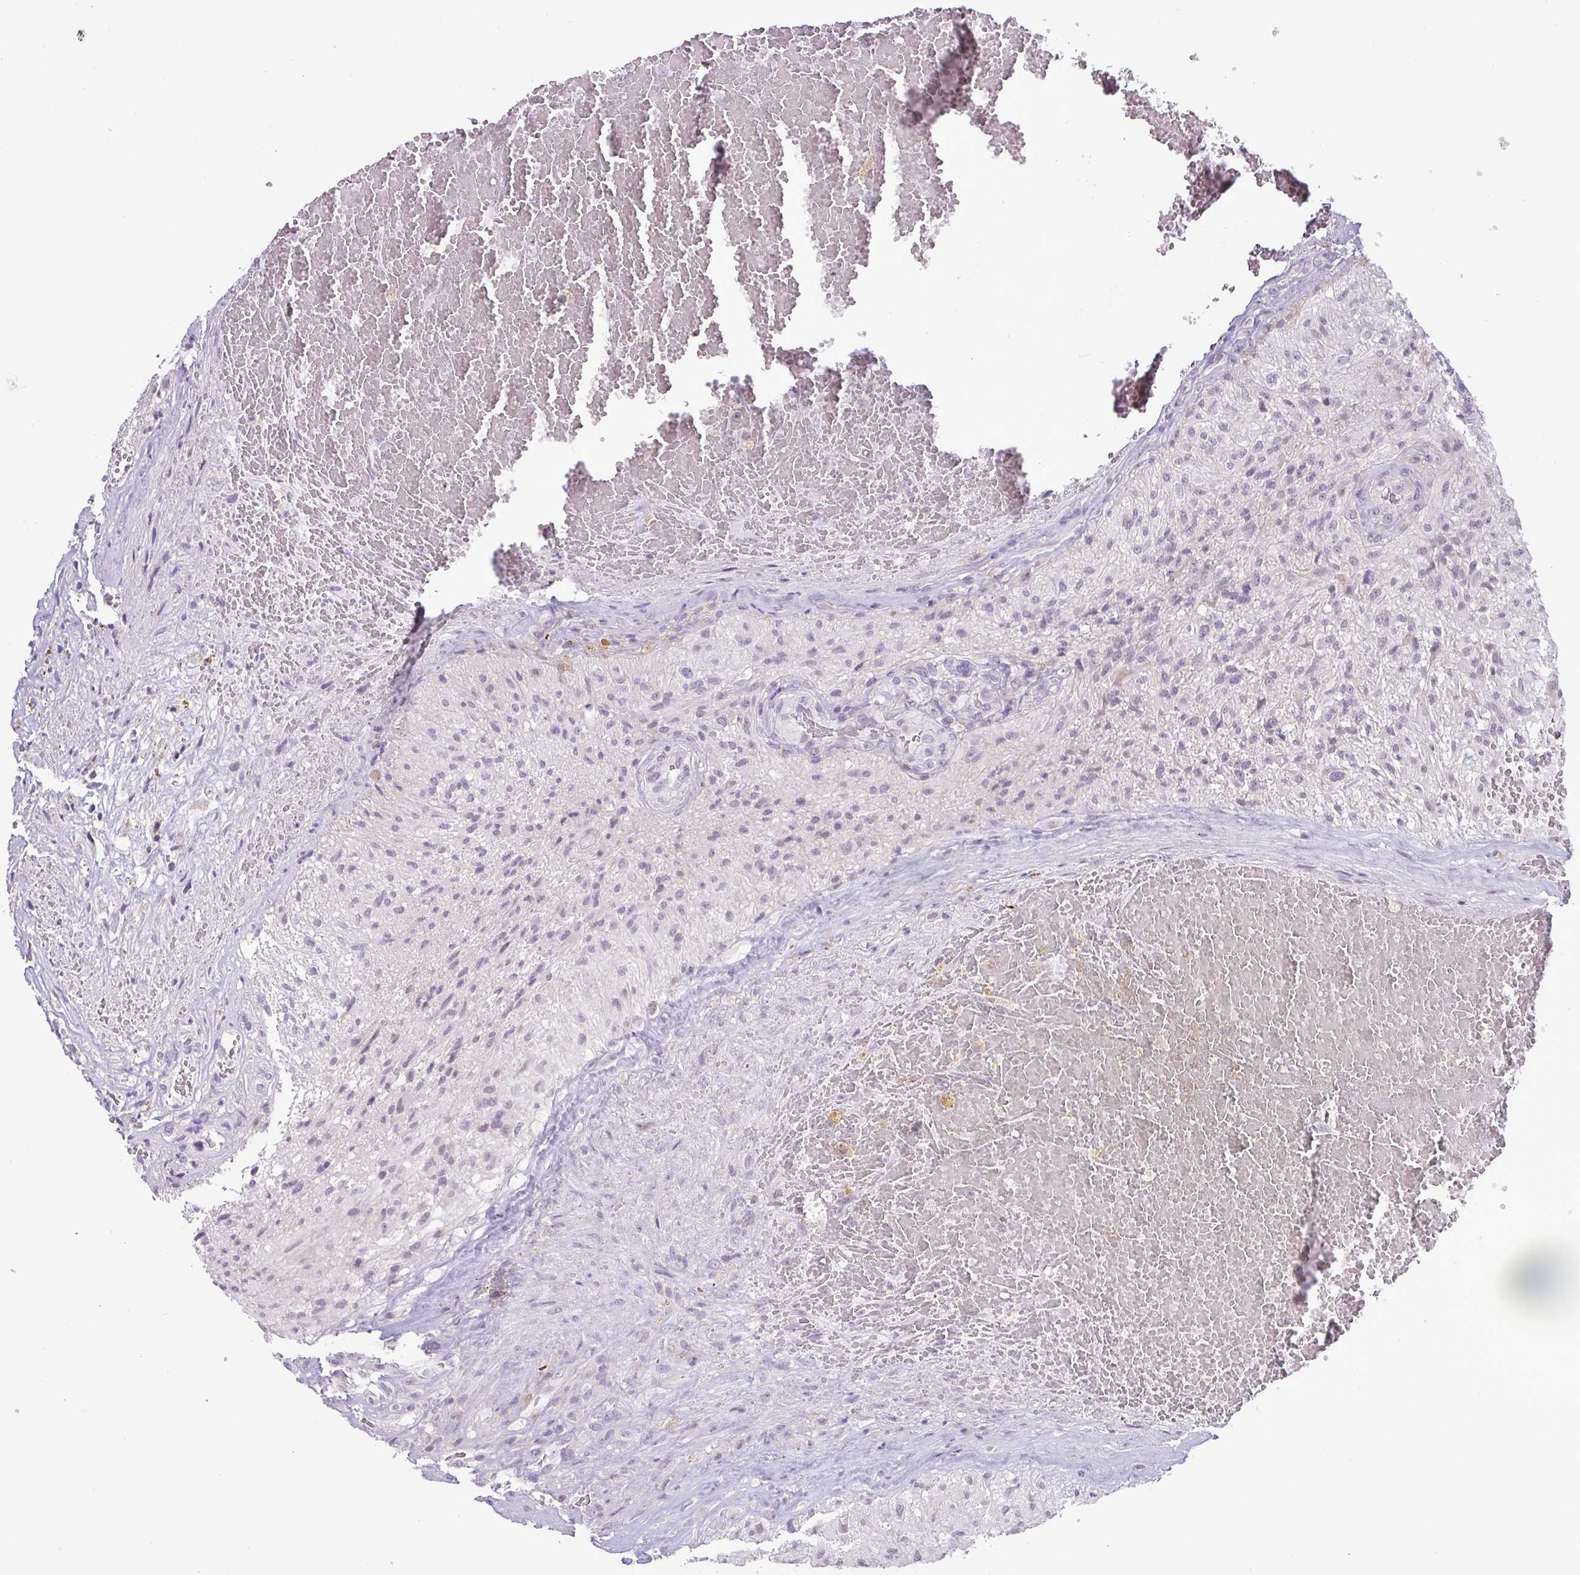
{"staining": {"intensity": "negative", "quantity": "none", "location": "none"}, "tissue": "glioma", "cell_type": "Tumor cells", "image_type": "cancer", "snomed": [{"axis": "morphology", "description": "Glioma, malignant, High grade"}, {"axis": "topography", "description": "Brain"}], "caption": "Photomicrograph shows no protein positivity in tumor cells of glioma tissue.", "gene": "RIPPLY1", "patient": {"sex": "male", "age": 56}}